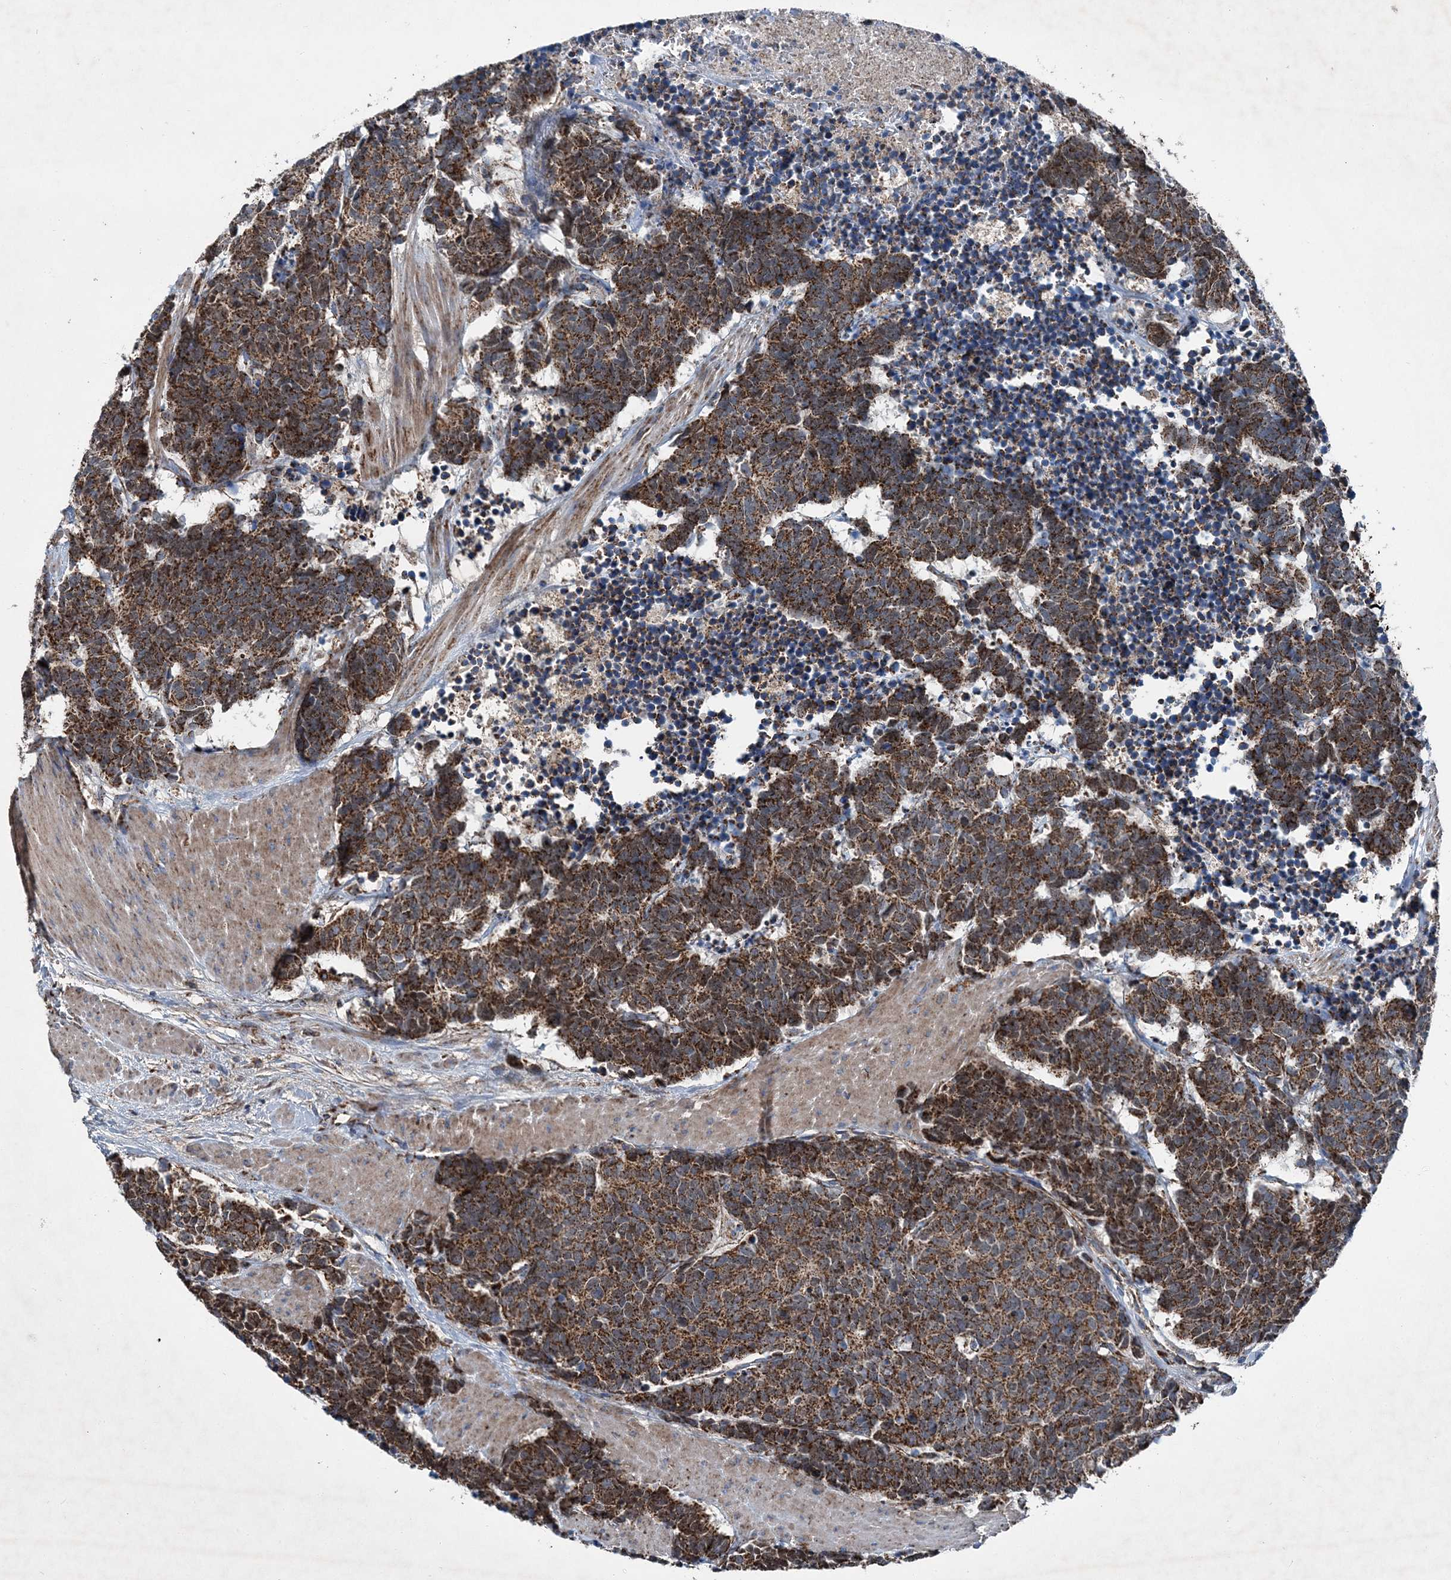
{"staining": {"intensity": "strong", "quantity": ">75%", "location": "cytoplasmic/membranous"}, "tissue": "carcinoid", "cell_type": "Tumor cells", "image_type": "cancer", "snomed": [{"axis": "morphology", "description": "Carcinoma, NOS"}, {"axis": "morphology", "description": "Carcinoid, malignant, NOS"}, {"axis": "topography", "description": "Urinary bladder"}], "caption": "Human carcinoid stained with a protein marker exhibits strong staining in tumor cells.", "gene": "SPAG16", "patient": {"sex": "male", "age": 57}}